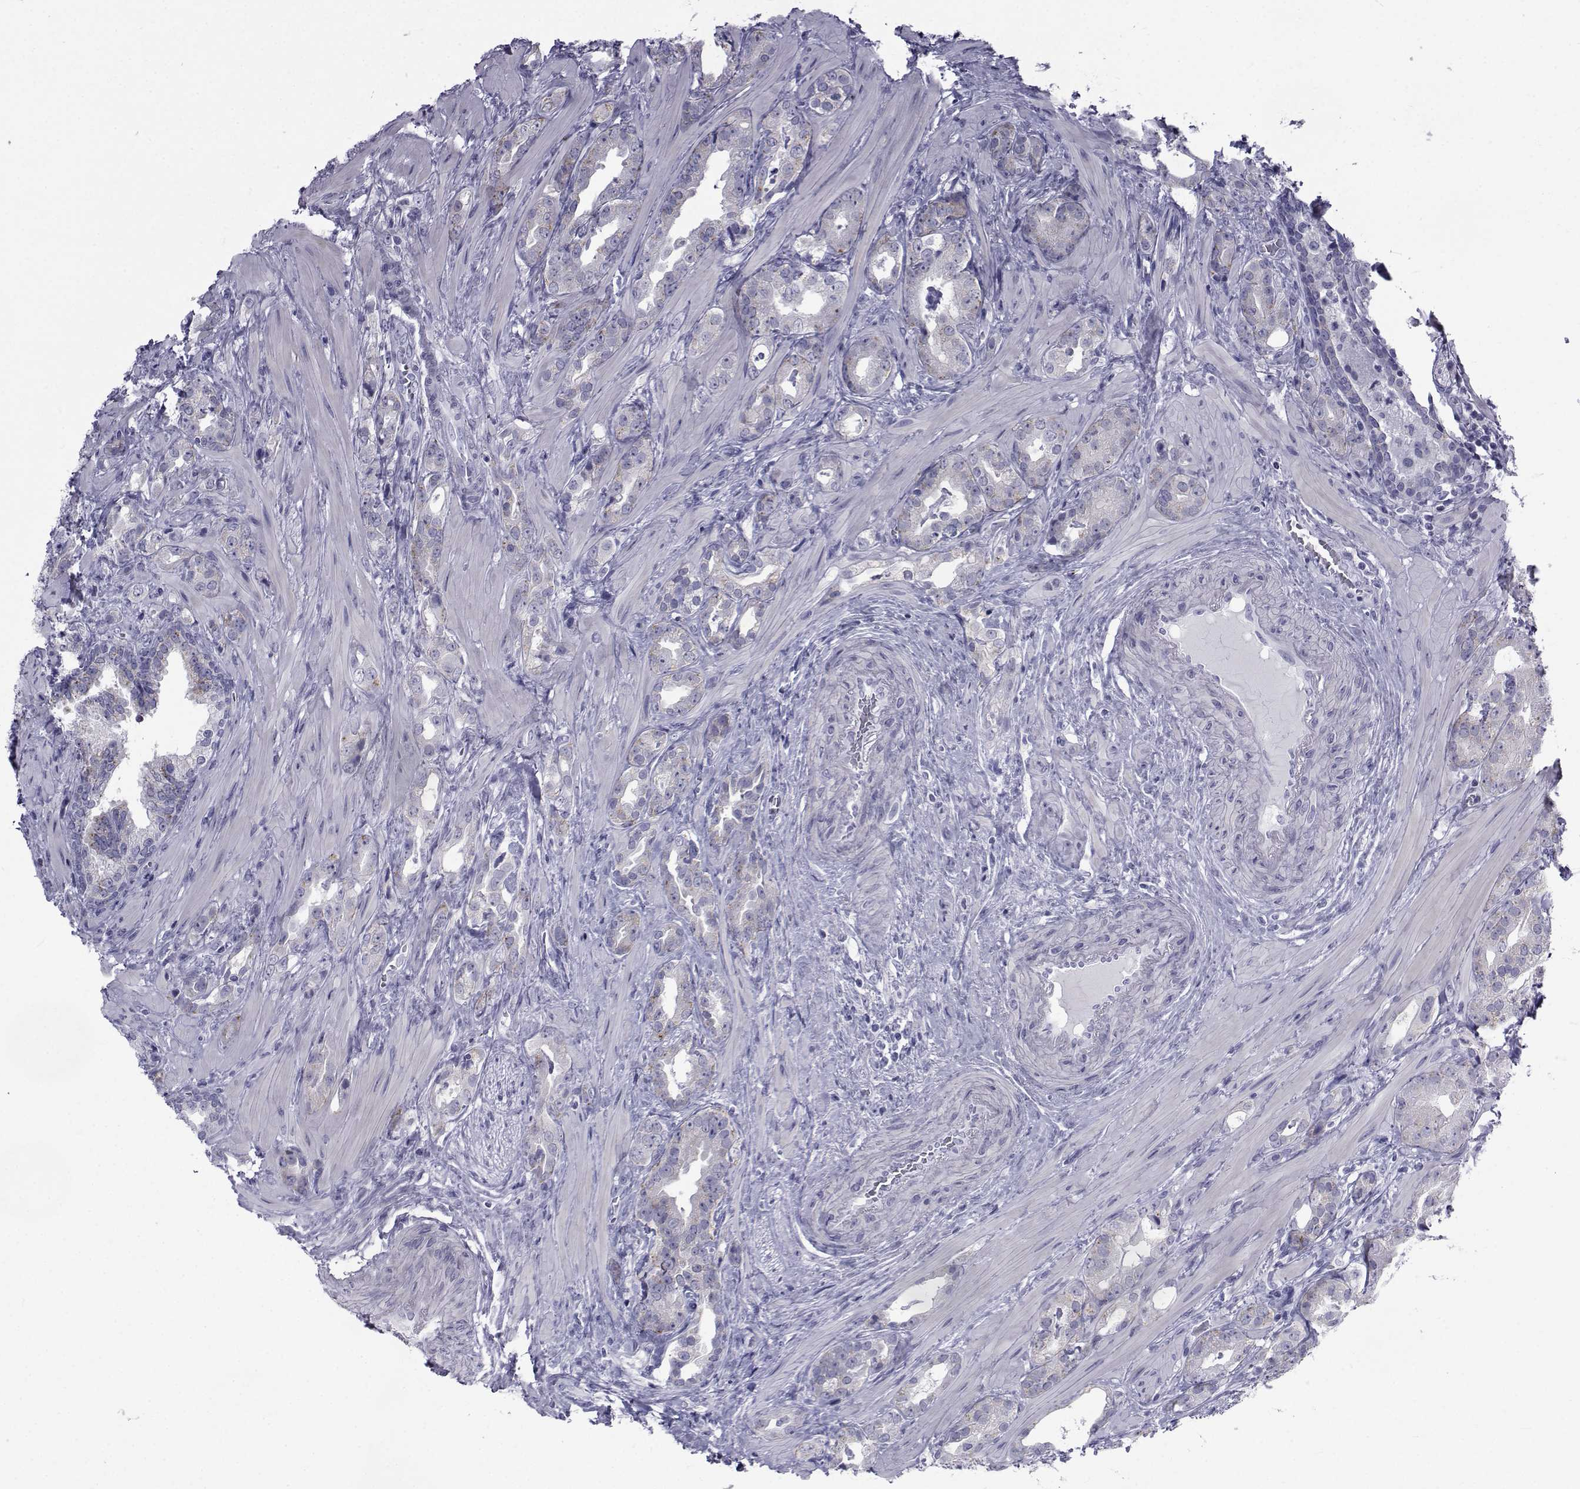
{"staining": {"intensity": "weak", "quantity": "<25%", "location": "cytoplasmic/membranous"}, "tissue": "prostate cancer", "cell_type": "Tumor cells", "image_type": "cancer", "snomed": [{"axis": "morphology", "description": "Adenocarcinoma, NOS"}, {"axis": "topography", "description": "Prostate"}], "caption": "Prostate cancer stained for a protein using immunohistochemistry (IHC) exhibits no positivity tumor cells.", "gene": "PDE6H", "patient": {"sex": "male", "age": 57}}